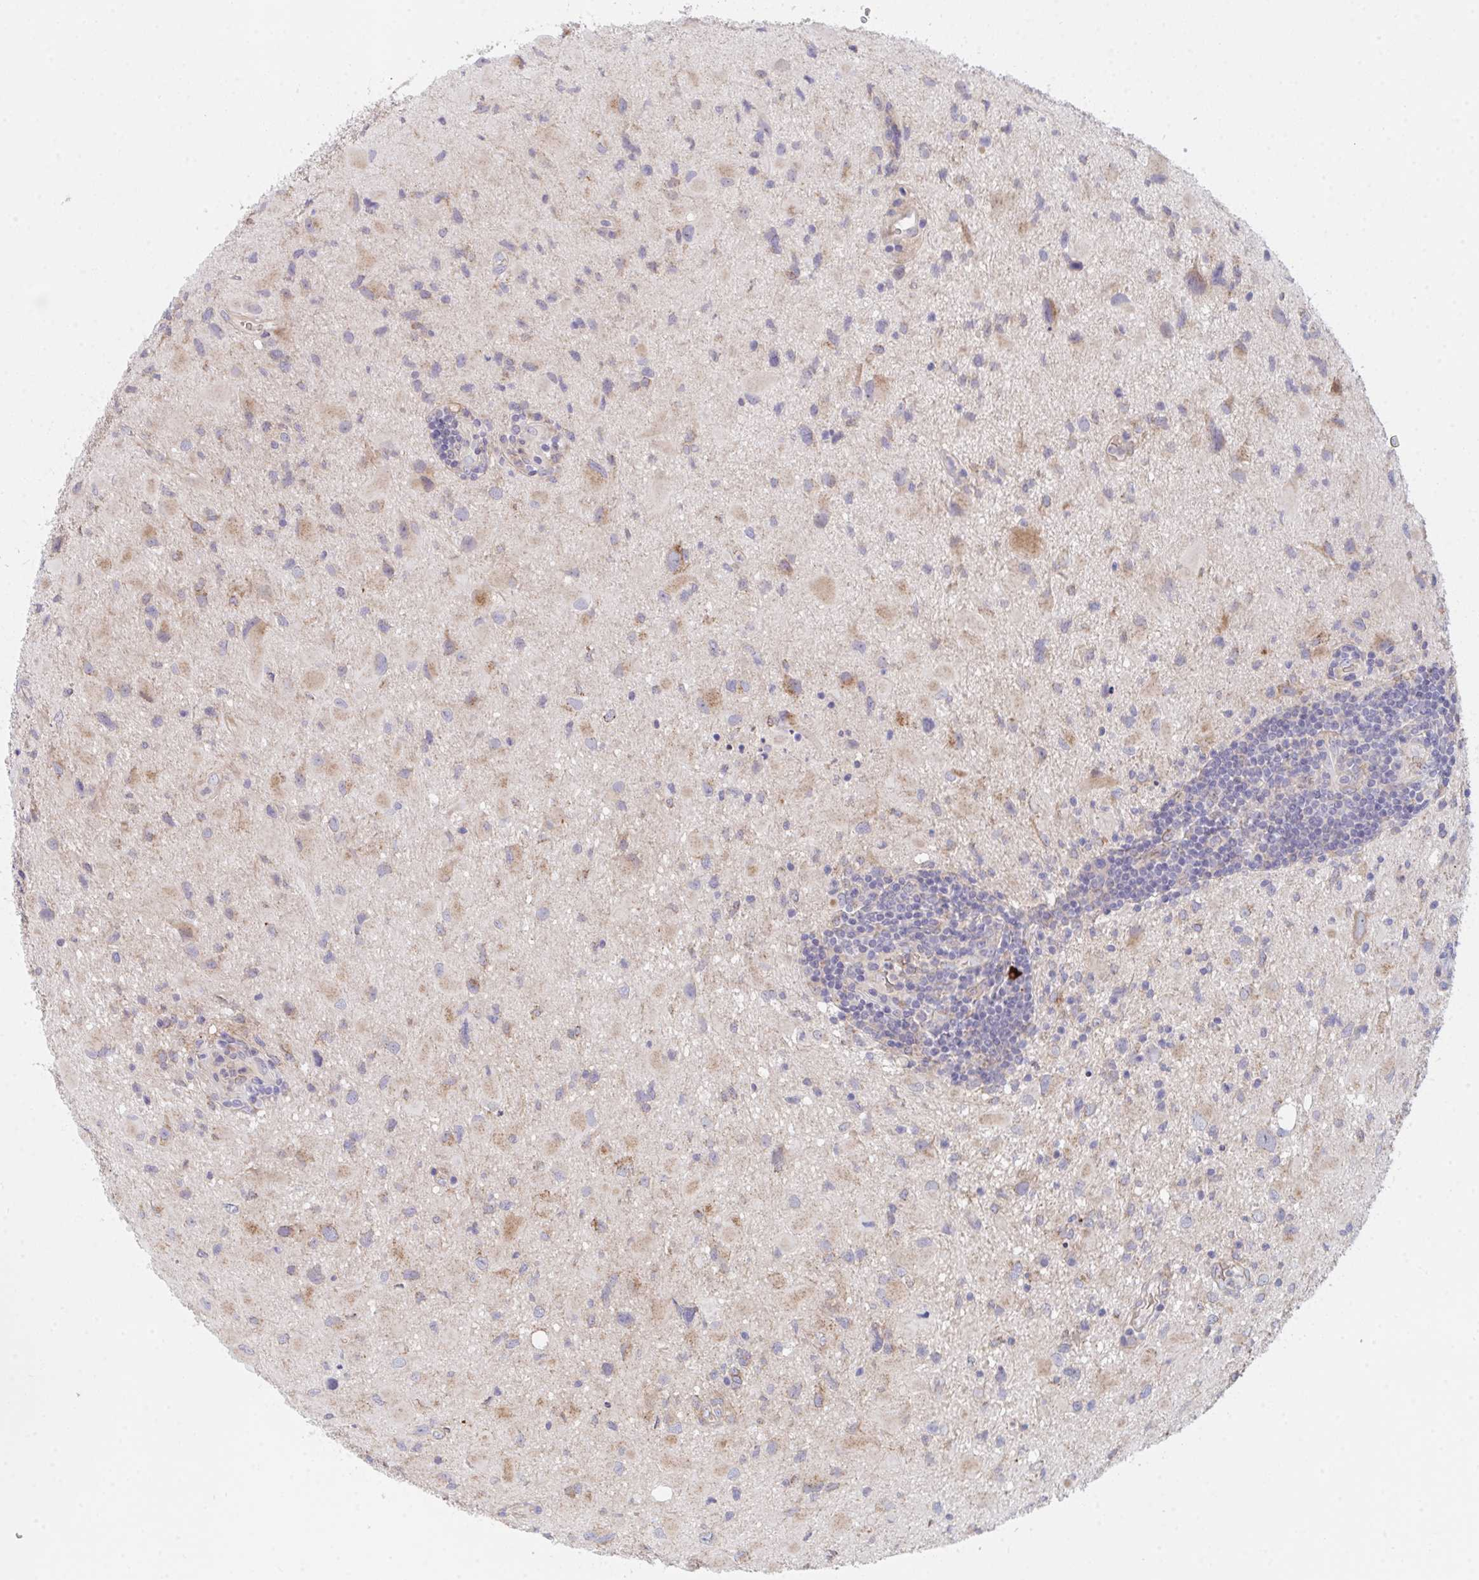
{"staining": {"intensity": "moderate", "quantity": "25%-75%", "location": "cytoplasmic/membranous"}, "tissue": "glioma", "cell_type": "Tumor cells", "image_type": "cancer", "snomed": [{"axis": "morphology", "description": "Glioma, malignant, Low grade"}, {"axis": "topography", "description": "Brain"}], "caption": "IHC of low-grade glioma (malignant) displays medium levels of moderate cytoplasmic/membranous positivity in about 25%-75% of tumor cells.", "gene": "TNFSF4", "patient": {"sex": "female", "age": 32}}